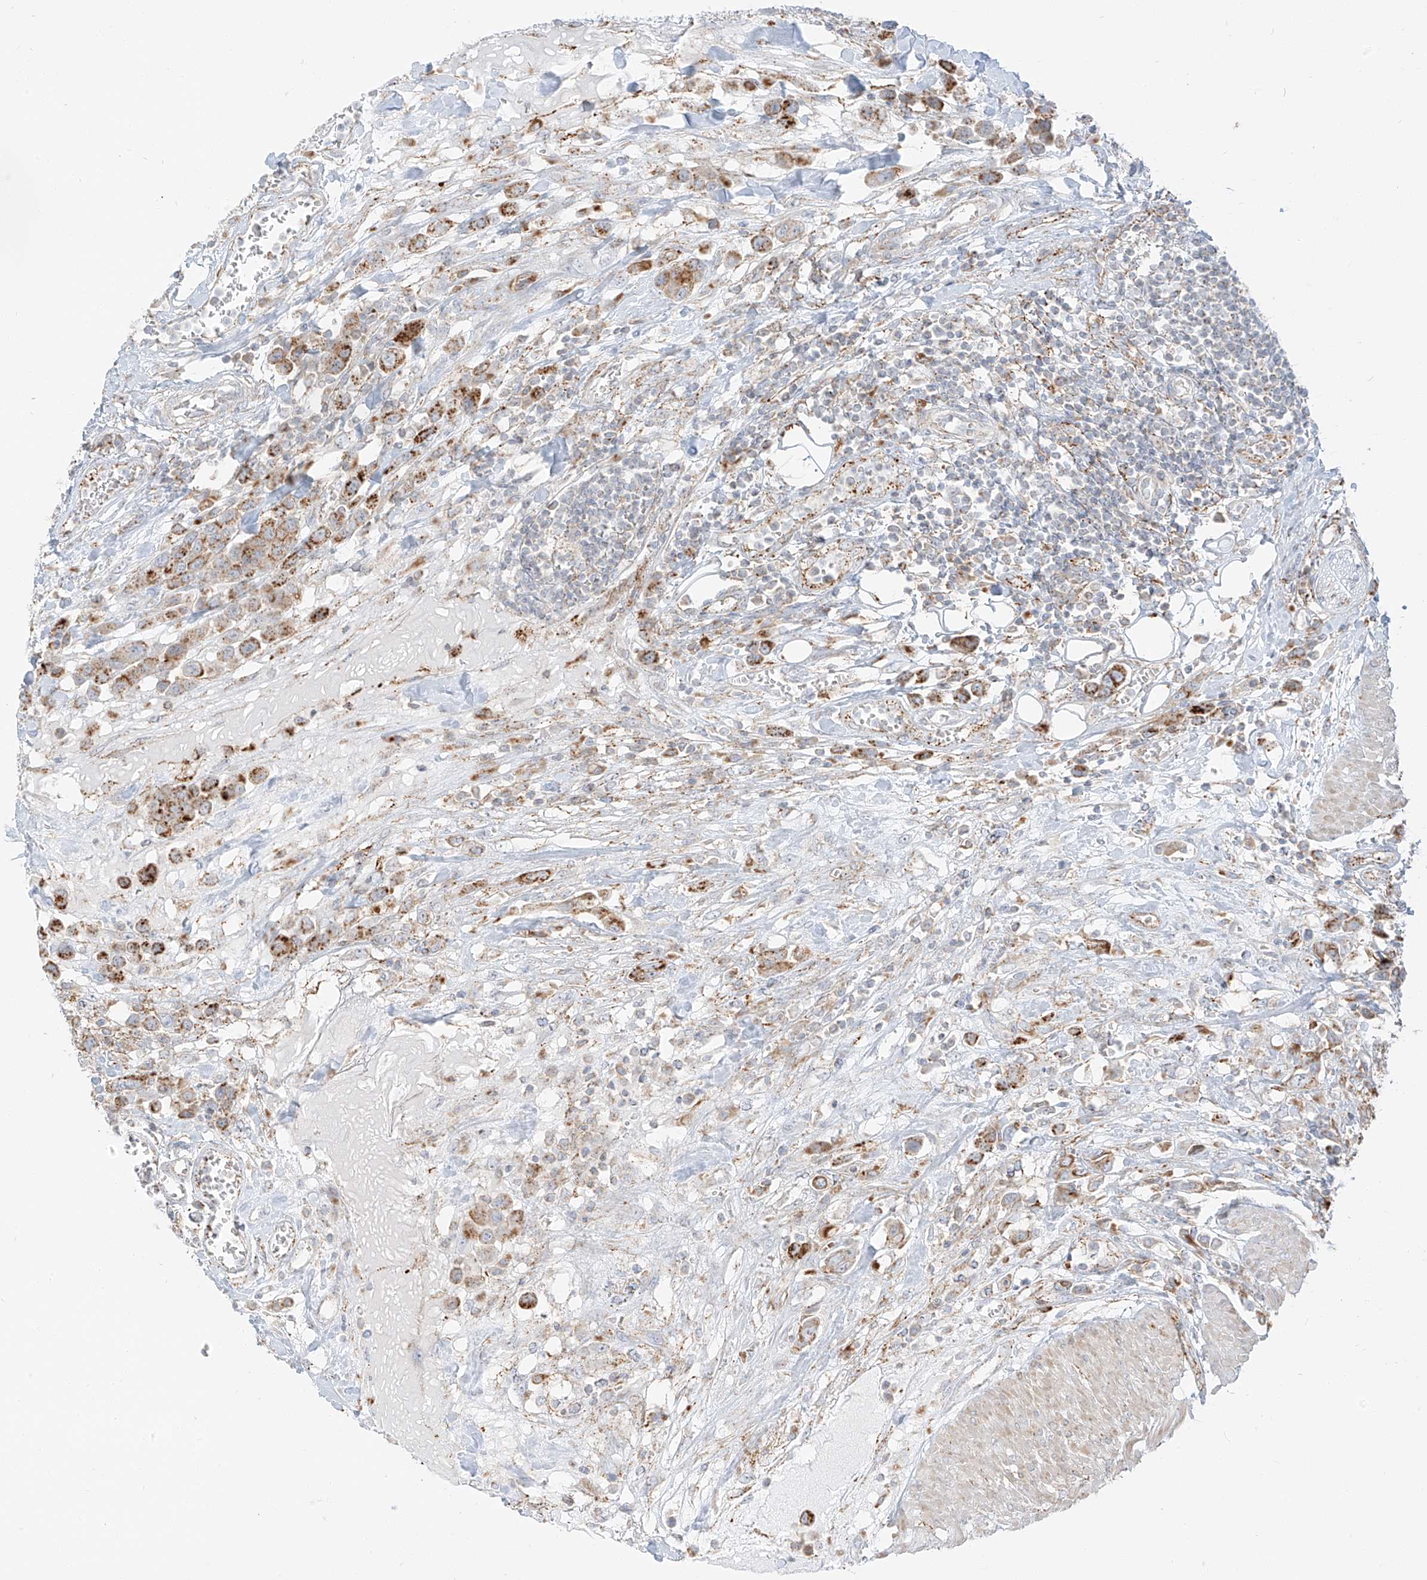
{"staining": {"intensity": "moderate", "quantity": ">75%", "location": "cytoplasmic/membranous"}, "tissue": "urothelial cancer", "cell_type": "Tumor cells", "image_type": "cancer", "snomed": [{"axis": "morphology", "description": "Urothelial carcinoma, High grade"}, {"axis": "topography", "description": "Urinary bladder"}], "caption": "A photomicrograph of high-grade urothelial carcinoma stained for a protein shows moderate cytoplasmic/membranous brown staining in tumor cells. The staining is performed using DAB brown chromogen to label protein expression. The nuclei are counter-stained blue using hematoxylin.", "gene": "SLC35F6", "patient": {"sex": "male", "age": 50}}